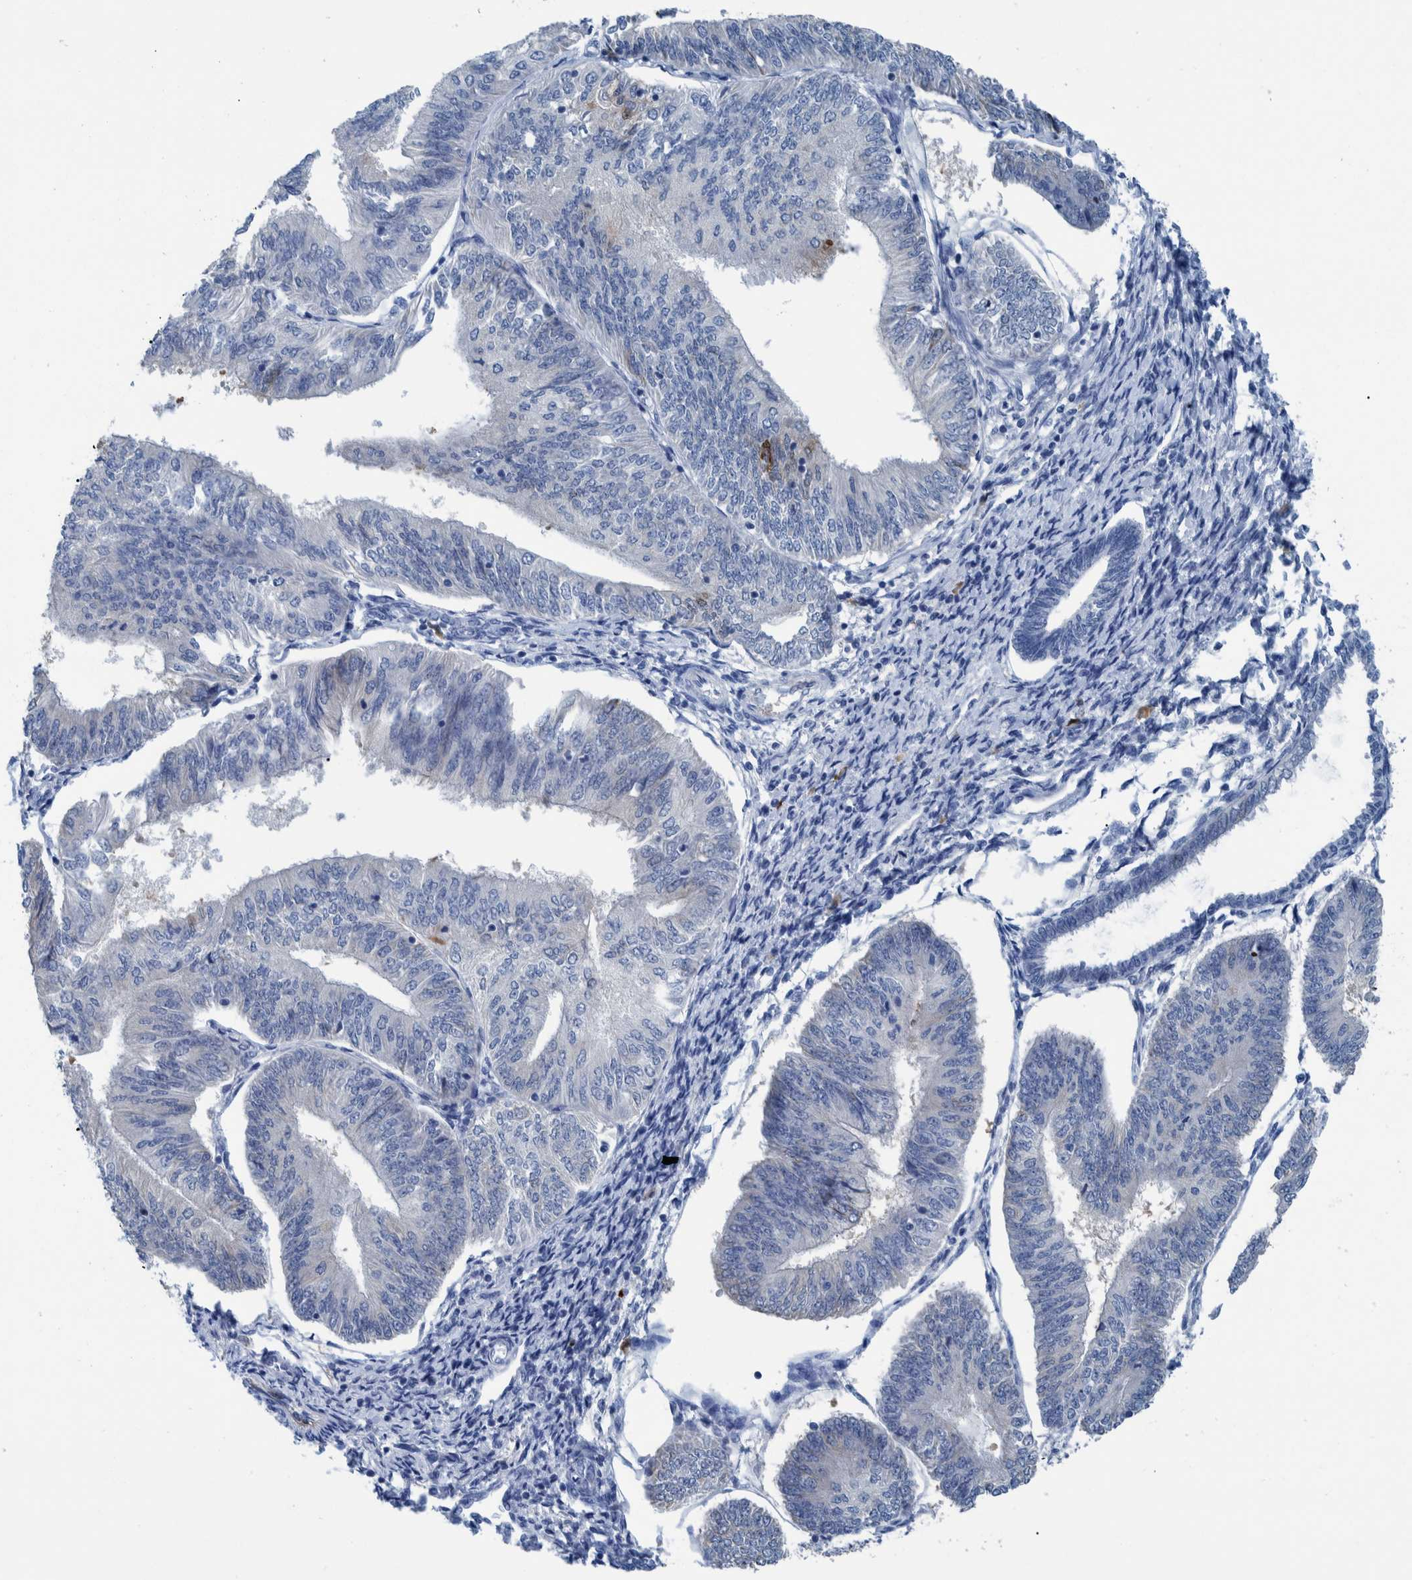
{"staining": {"intensity": "strong", "quantity": "<25%", "location": "cytoplasmic/membranous,nuclear"}, "tissue": "endometrial cancer", "cell_type": "Tumor cells", "image_type": "cancer", "snomed": [{"axis": "morphology", "description": "Adenocarcinoma, NOS"}, {"axis": "topography", "description": "Endometrium"}], "caption": "Adenocarcinoma (endometrial) stained for a protein shows strong cytoplasmic/membranous and nuclear positivity in tumor cells.", "gene": "IDO1", "patient": {"sex": "female", "age": 58}}